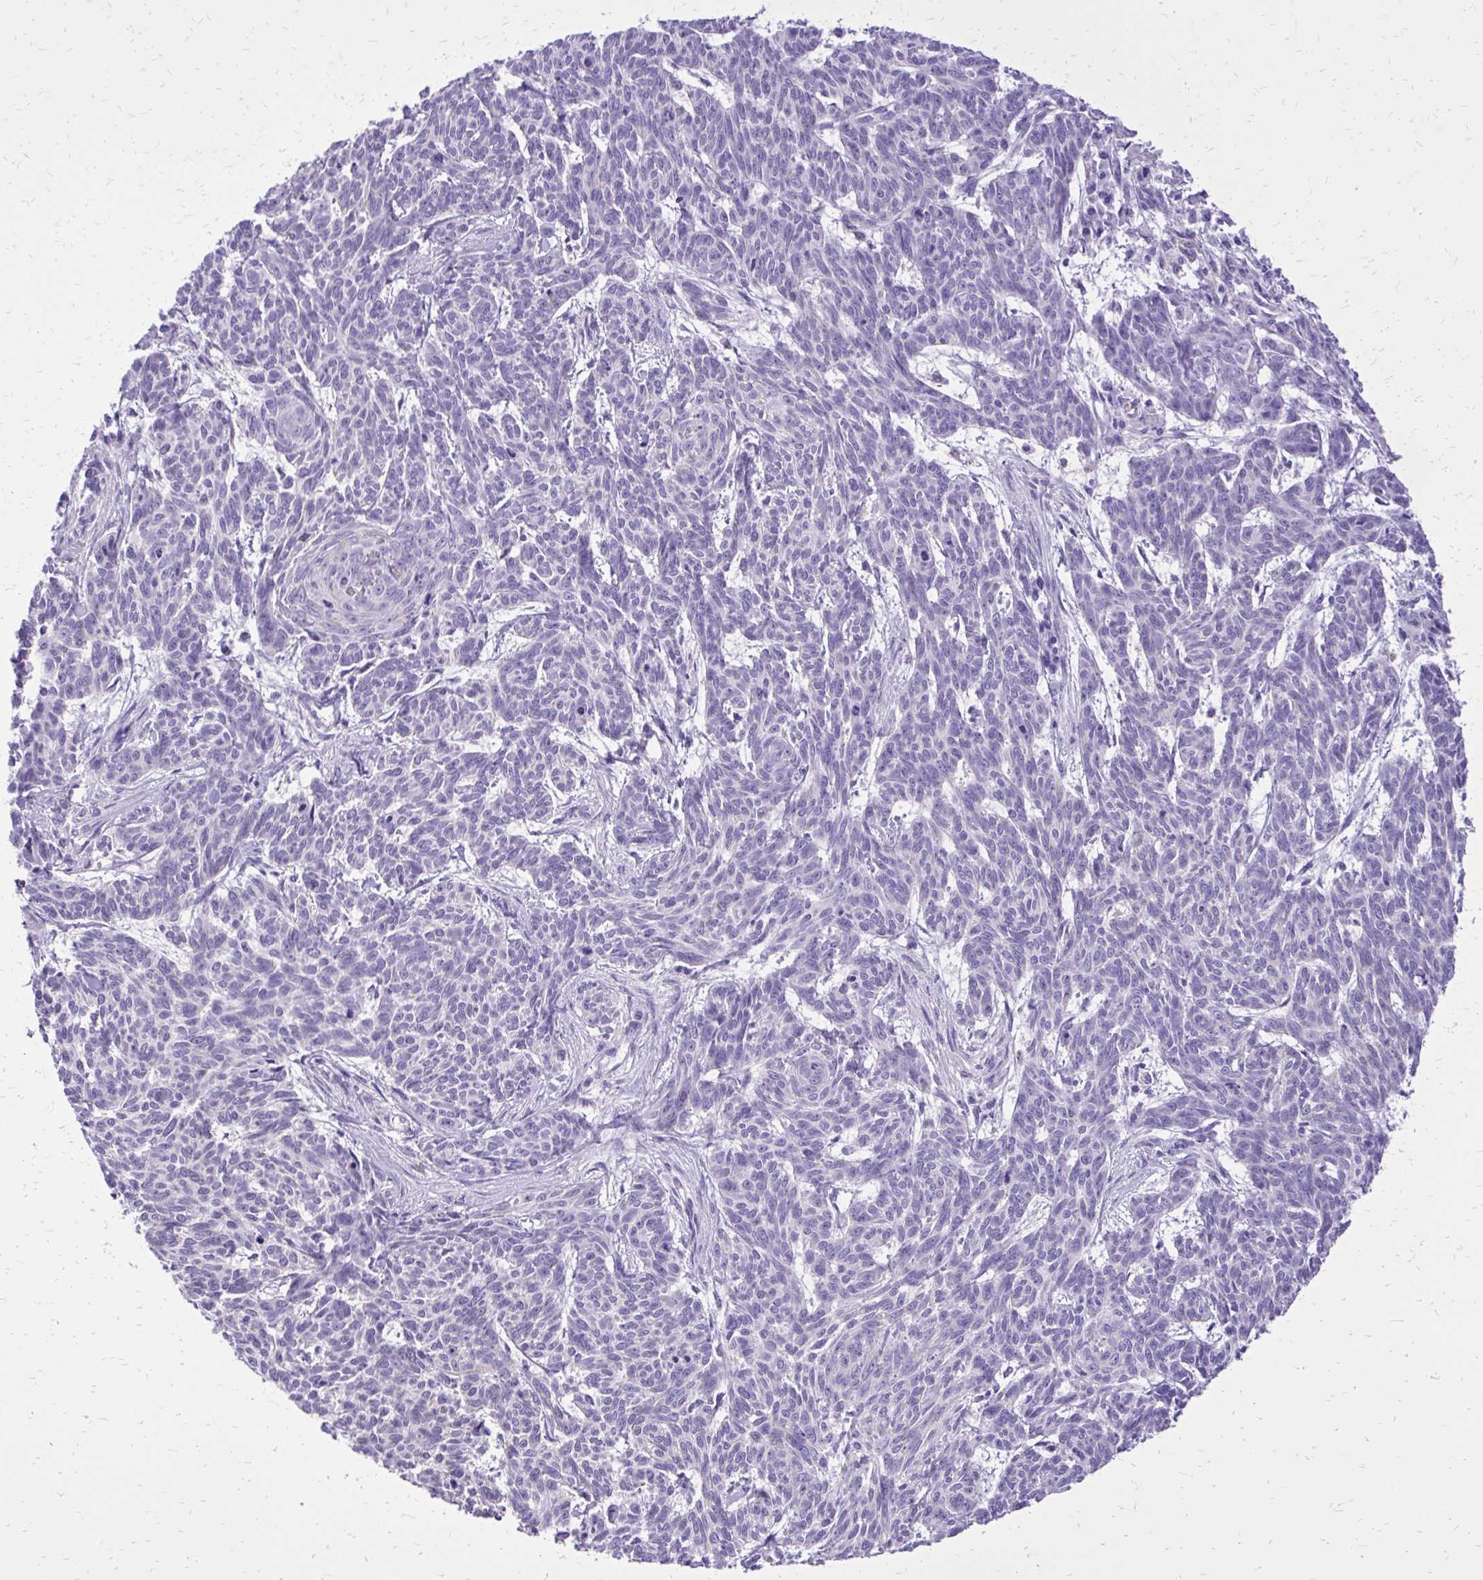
{"staining": {"intensity": "negative", "quantity": "none", "location": "none"}, "tissue": "skin cancer", "cell_type": "Tumor cells", "image_type": "cancer", "snomed": [{"axis": "morphology", "description": "Basal cell carcinoma"}, {"axis": "topography", "description": "Skin"}], "caption": "This histopathology image is of skin cancer stained with immunohistochemistry to label a protein in brown with the nuclei are counter-stained blue. There is no expression in tumor cells.", "gene": "CAT", "patient": {"sex": "female", "age": 93}}